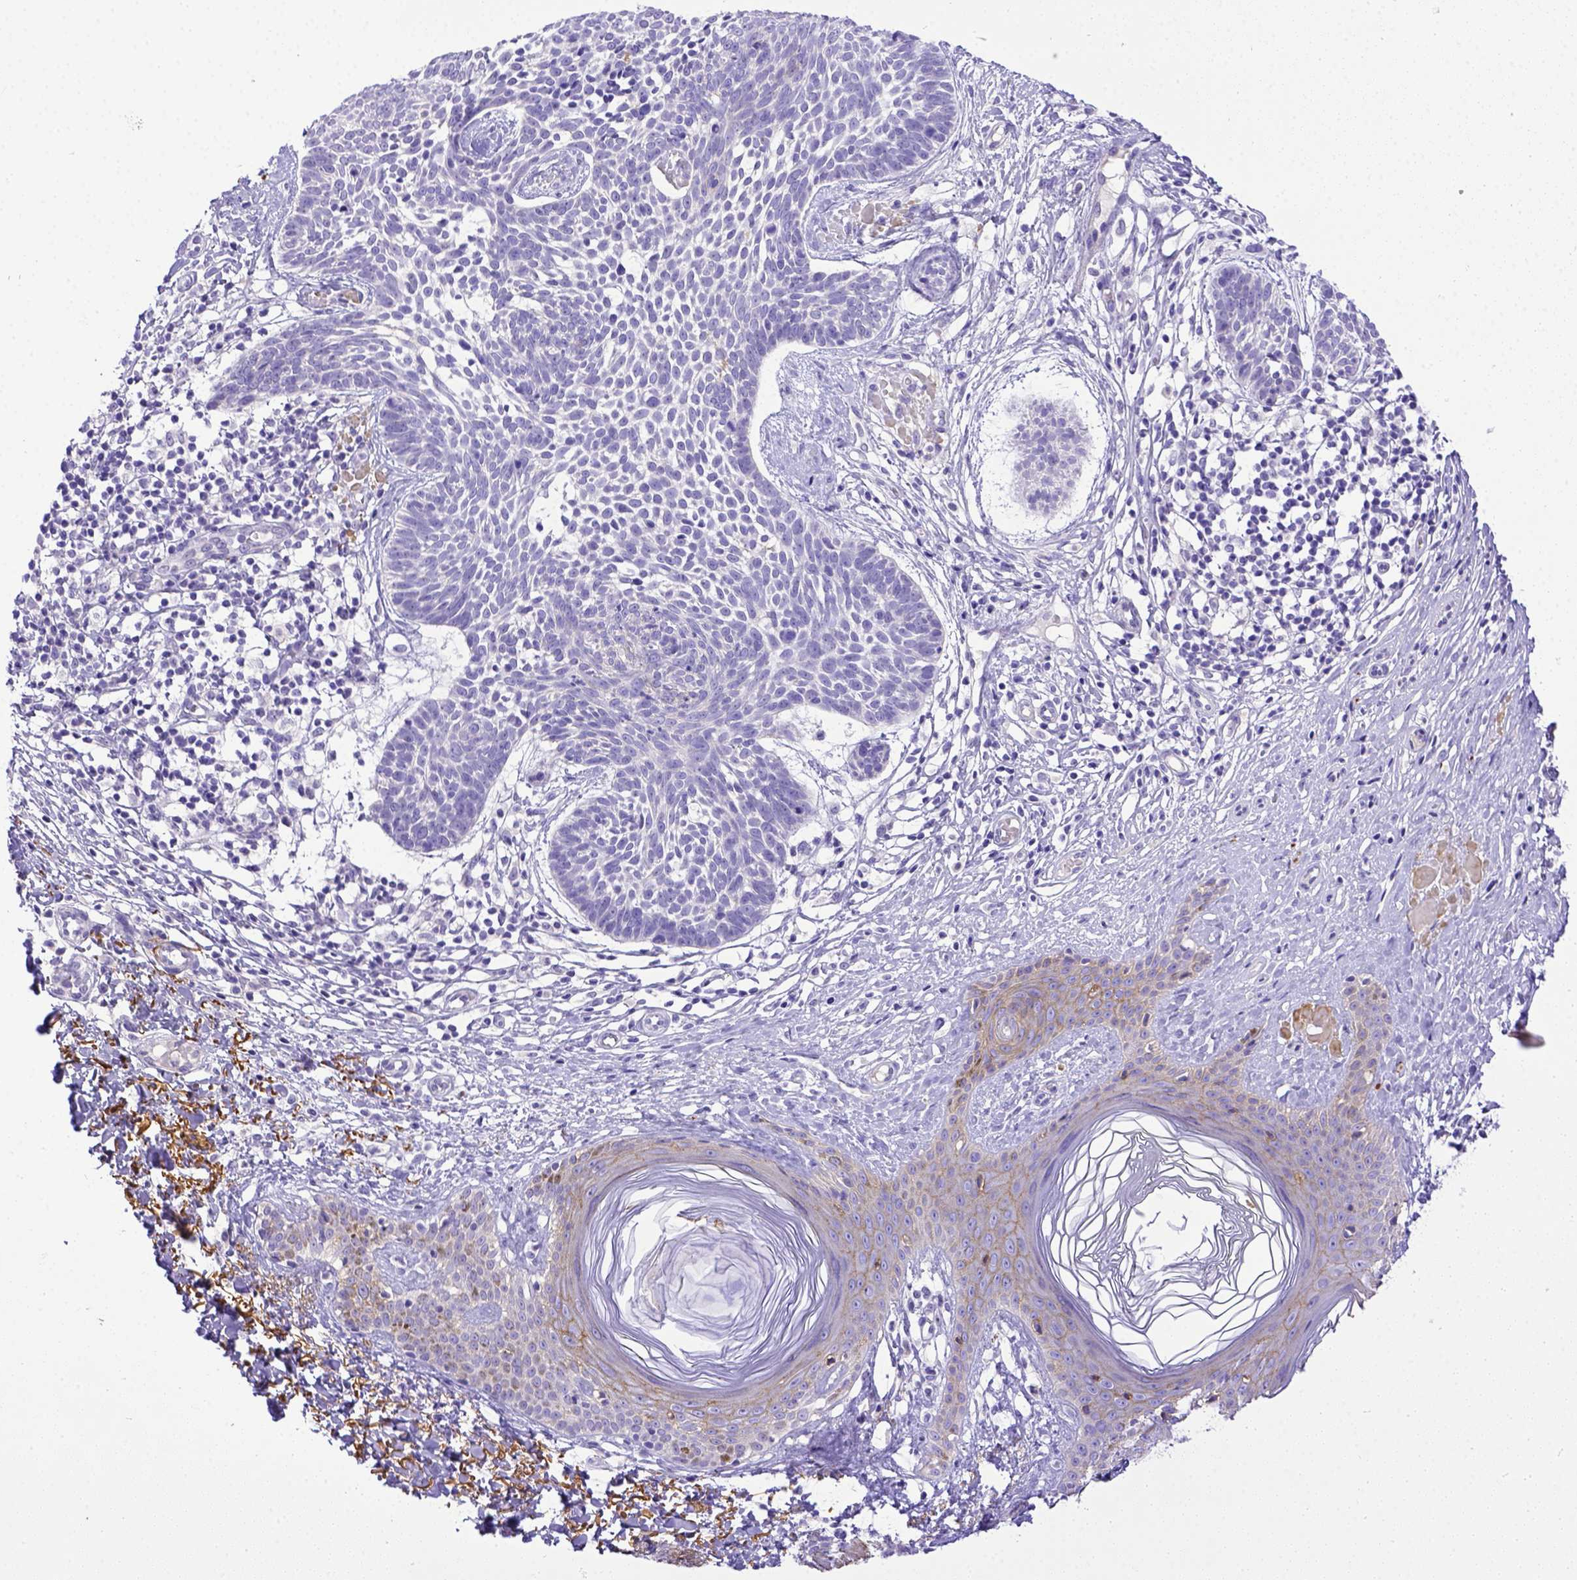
{"staining": {"intensity": "negative", "quantity": "none", "location": "none"}, "tissue": "skin cancer", "cell_type": "Tumor cells", "image_type": "cancer", "snomed": [{"axis": "morphology", "description": "Basal cell carcinoma"}, {"axis": "topography", "description": "Skin"}], "caption": "IHC of skin cancer reveals no expression in tumor cells.", "gene": "BTN1A1", "patient": {"sex": "male", "age": 85}}